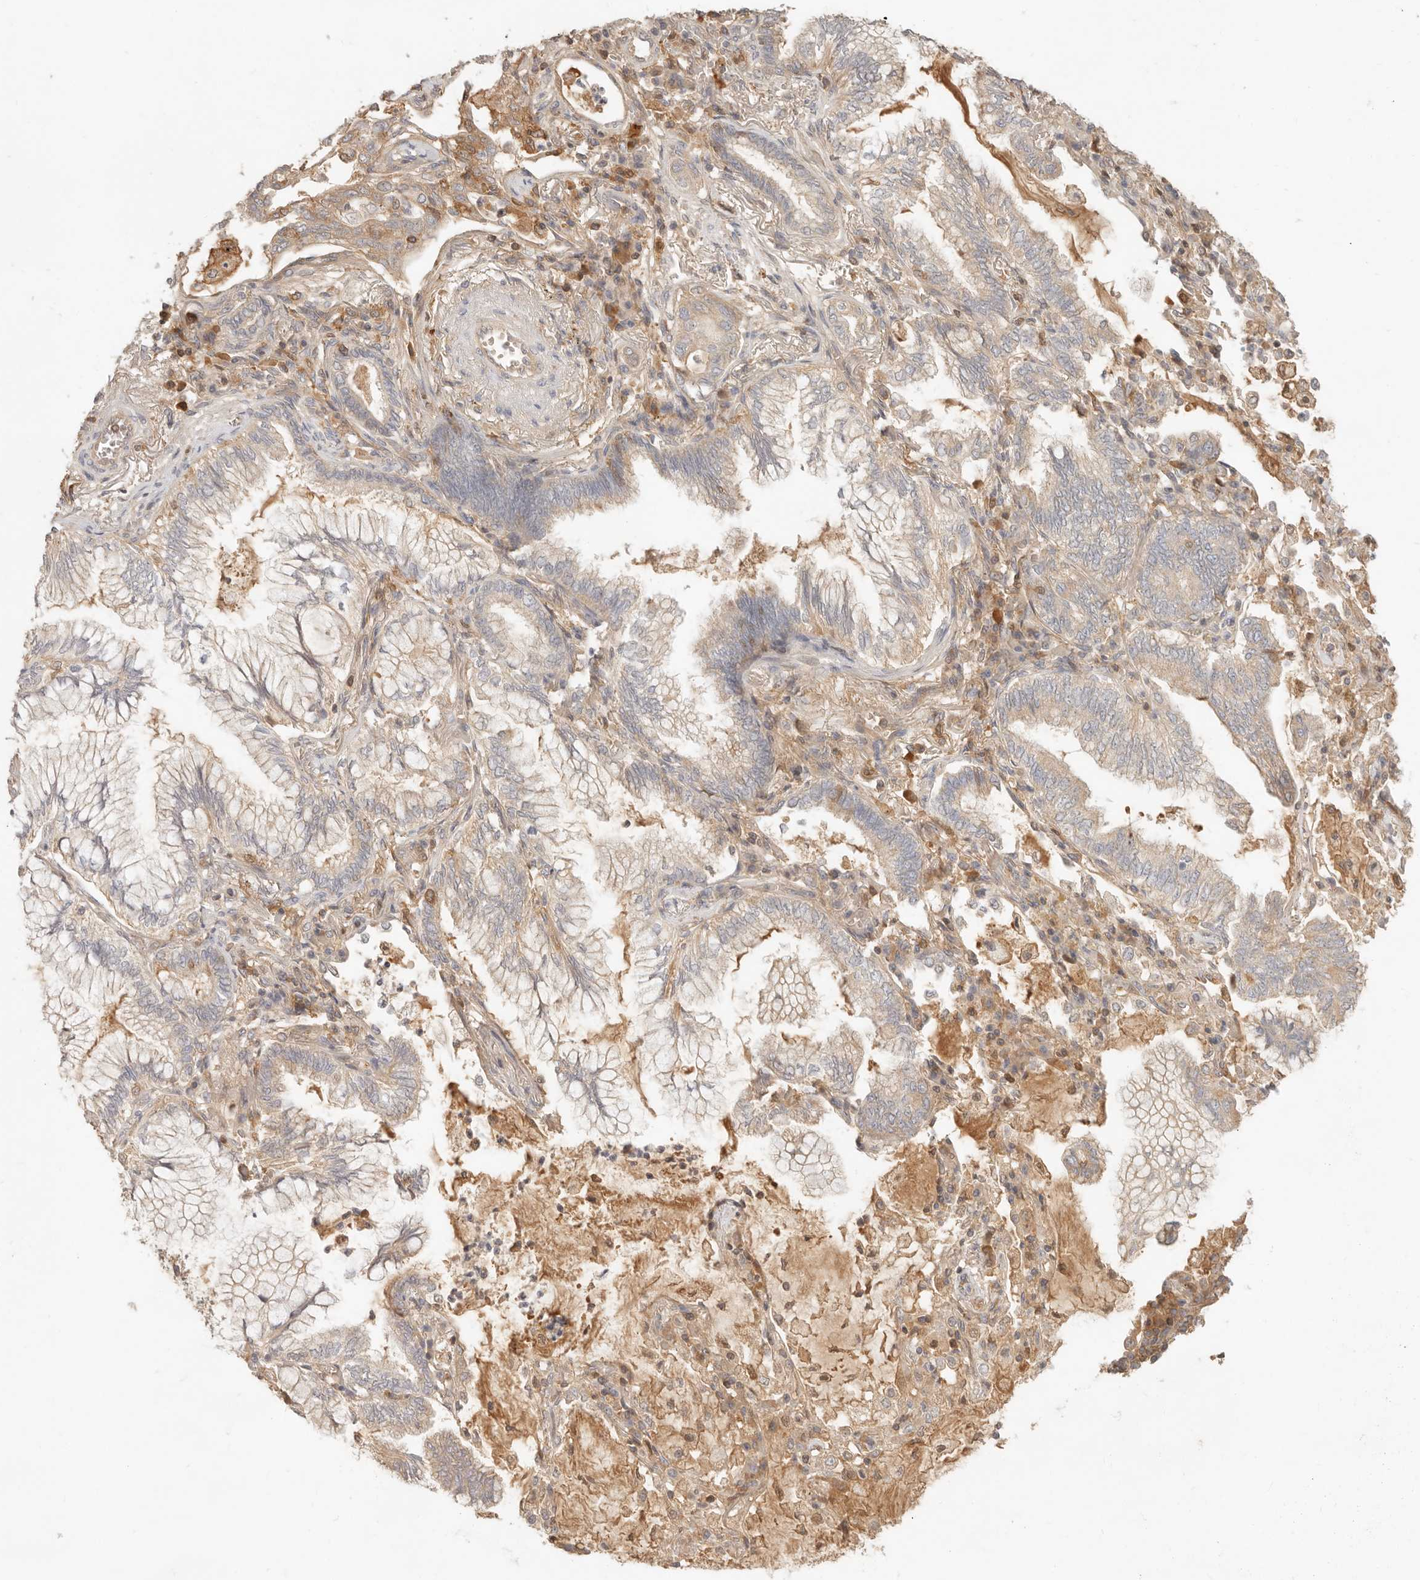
{"staining": {"intensity": "weak", "quantity": "<25%", "location": "cytoplasmic/membranous"}, "tissue": "lung cancer", "cell_type": "Tumor cells", "image_type": "cancer", "snomed": [{"axis": "morphology", "description": "Adenocarcinoma, NOS"}, {"axis": "topography", "description": "Lung"}], "caption": "IHC micrograph of neoplastic tissue: human lung adenocarcinoma stained with DAB (3,3'-diaminobenzidine) displays no significant protein positivity in tumor cells. (Immunohistochemistry (ihc), brightfield microscopy, high magnification).", "gene": "NECAP2", "patient": {"sex": "female", "age": 70}}